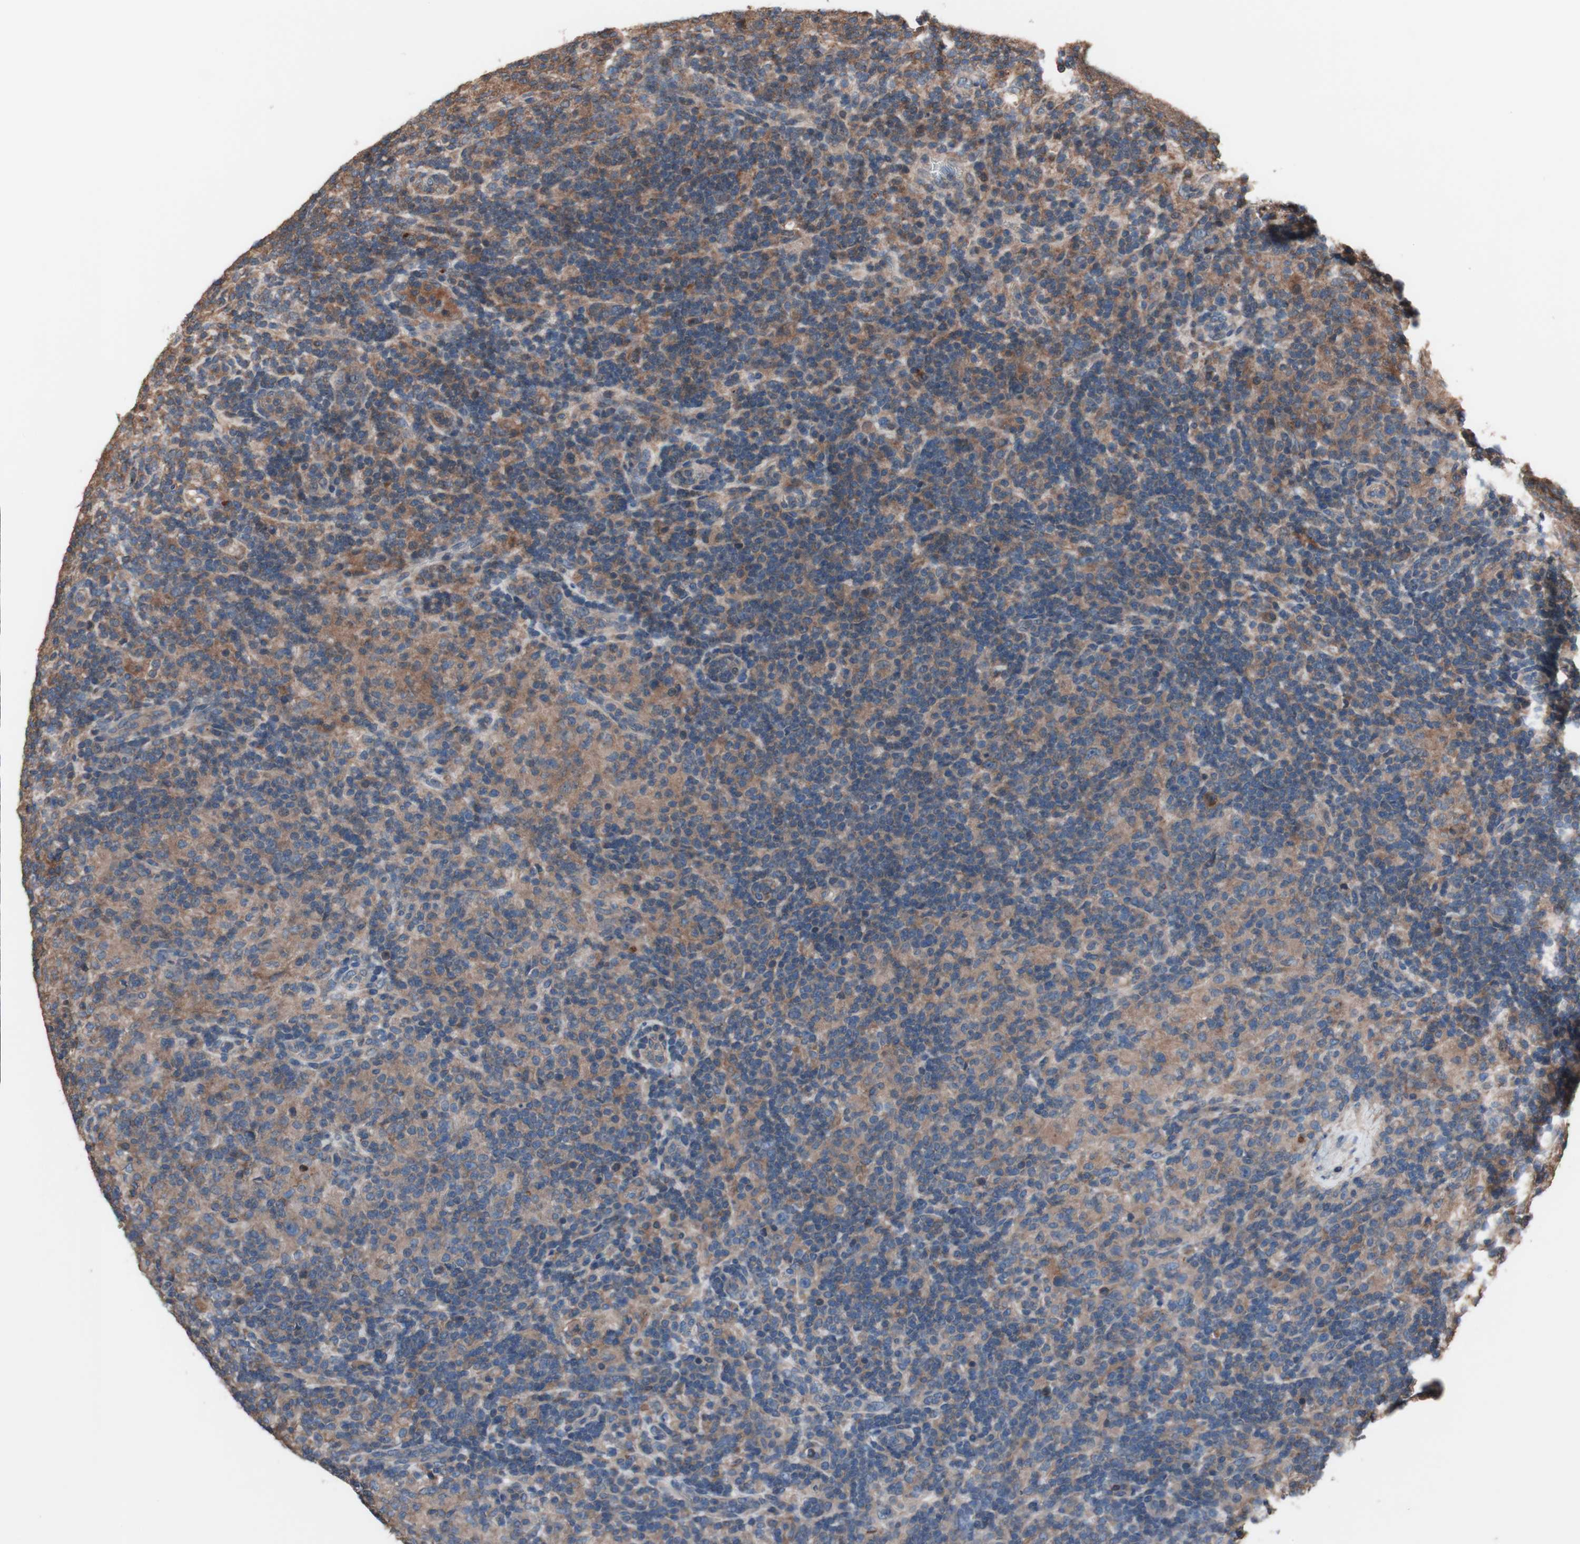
{"staining": {"intensity": "moderate", "quantity": ">75%", "location": "cytoplasmic/membranous"}, "tissue": "lymphoma", "cell_type": "Tumor cells", "image_type": "cancer", "snomed": [{"axis": "morphology", "description": "Hodgkin's disease, NOS"}, {"axis": "topography", "description": "Lymph node"}], "caption": "Protein staining reveals moderate cytoplasmic/membranous staining in about >75% of tumor cells in lymphoma. Using DAB (brown) and hematoxylin (blue) stains, captured at high magnification using brightfield microscopy.", "gene": "COPB1", "patient": {"sex": "male", "age": 70}}